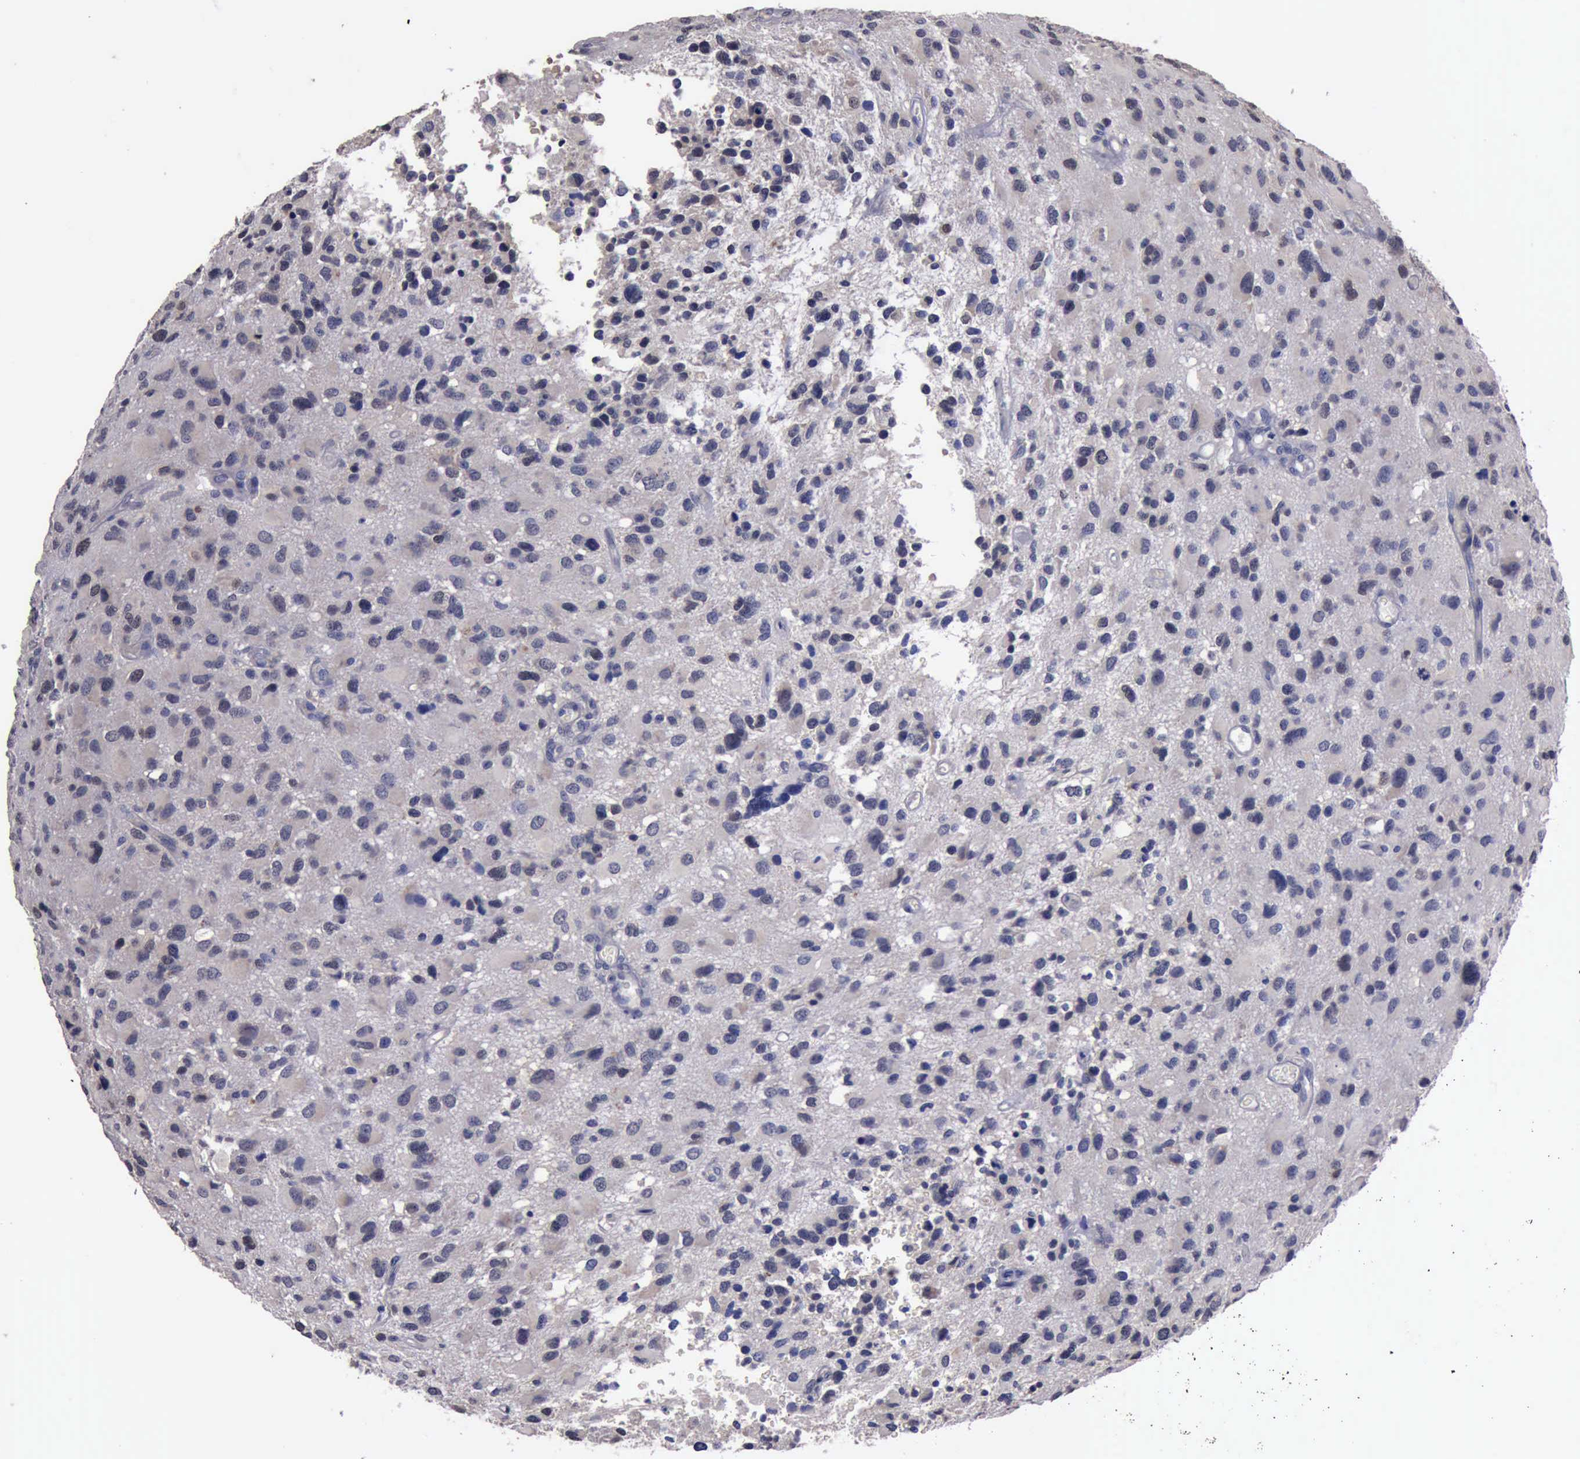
{"staining": {"intensity": "negative", "quantity": "none", "location": "none"}, "tissue": "glioma", "cell_type": "Tumor cells", "image_type": "cancer", "snomed": [{"axis": "morphology", "description": "Glioma, malignant, High grade"}, {"axis": "topography", "description": "Brain"}], "caption": "This is a histopathology image of IHC staining of glioma, which shows no staining in tumor cells.", "gene": "CRKL", "patient": {"sex": "male", "age": 69}}